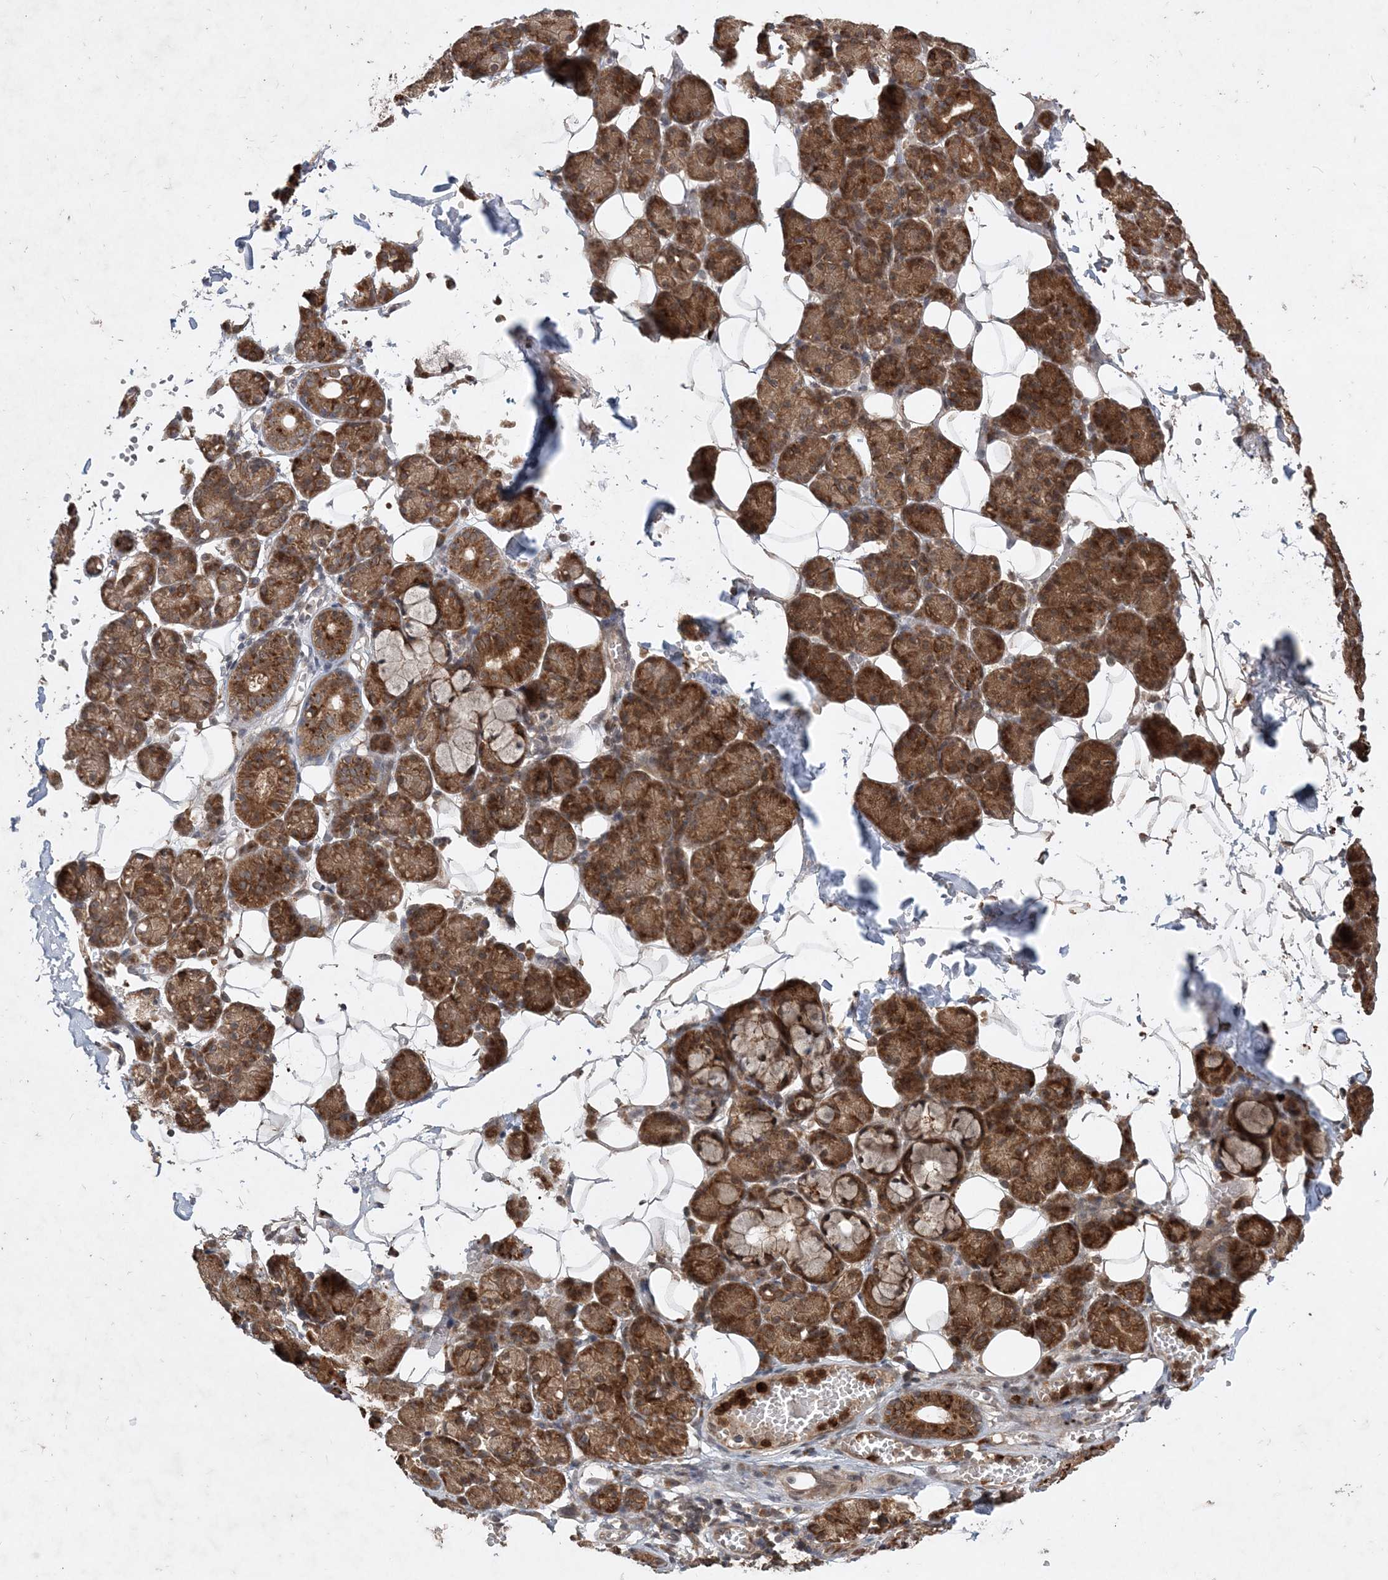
{"staining": {"intensity": "strong", "quantity": "25%-75%", "location": "cytoplasmic/membranous"}, "tissue": "salivary gland", "cell_type": "Glandular cells", "image_type": "normal", "snomed": [{"axis": "morphology", "description": "Normal tissue, NOS"}, {"axis": "topography", "description": "Salivary gland"}], "caption": "Immunohistochemistry (IHC) staining of normal salivary gland, which demonstrates high levels of strong cytoplasmic/membranous staining in approximately 25%-75% of glandular cells indicating strong cytoplasmic/membranous protein expression. The staining was performed using DAB (brown) for protein detection and nuclei were counterstained in hematoxylin (blue).", "gene": "UBR3", "patient": {"sex": "male", "age": 63}}